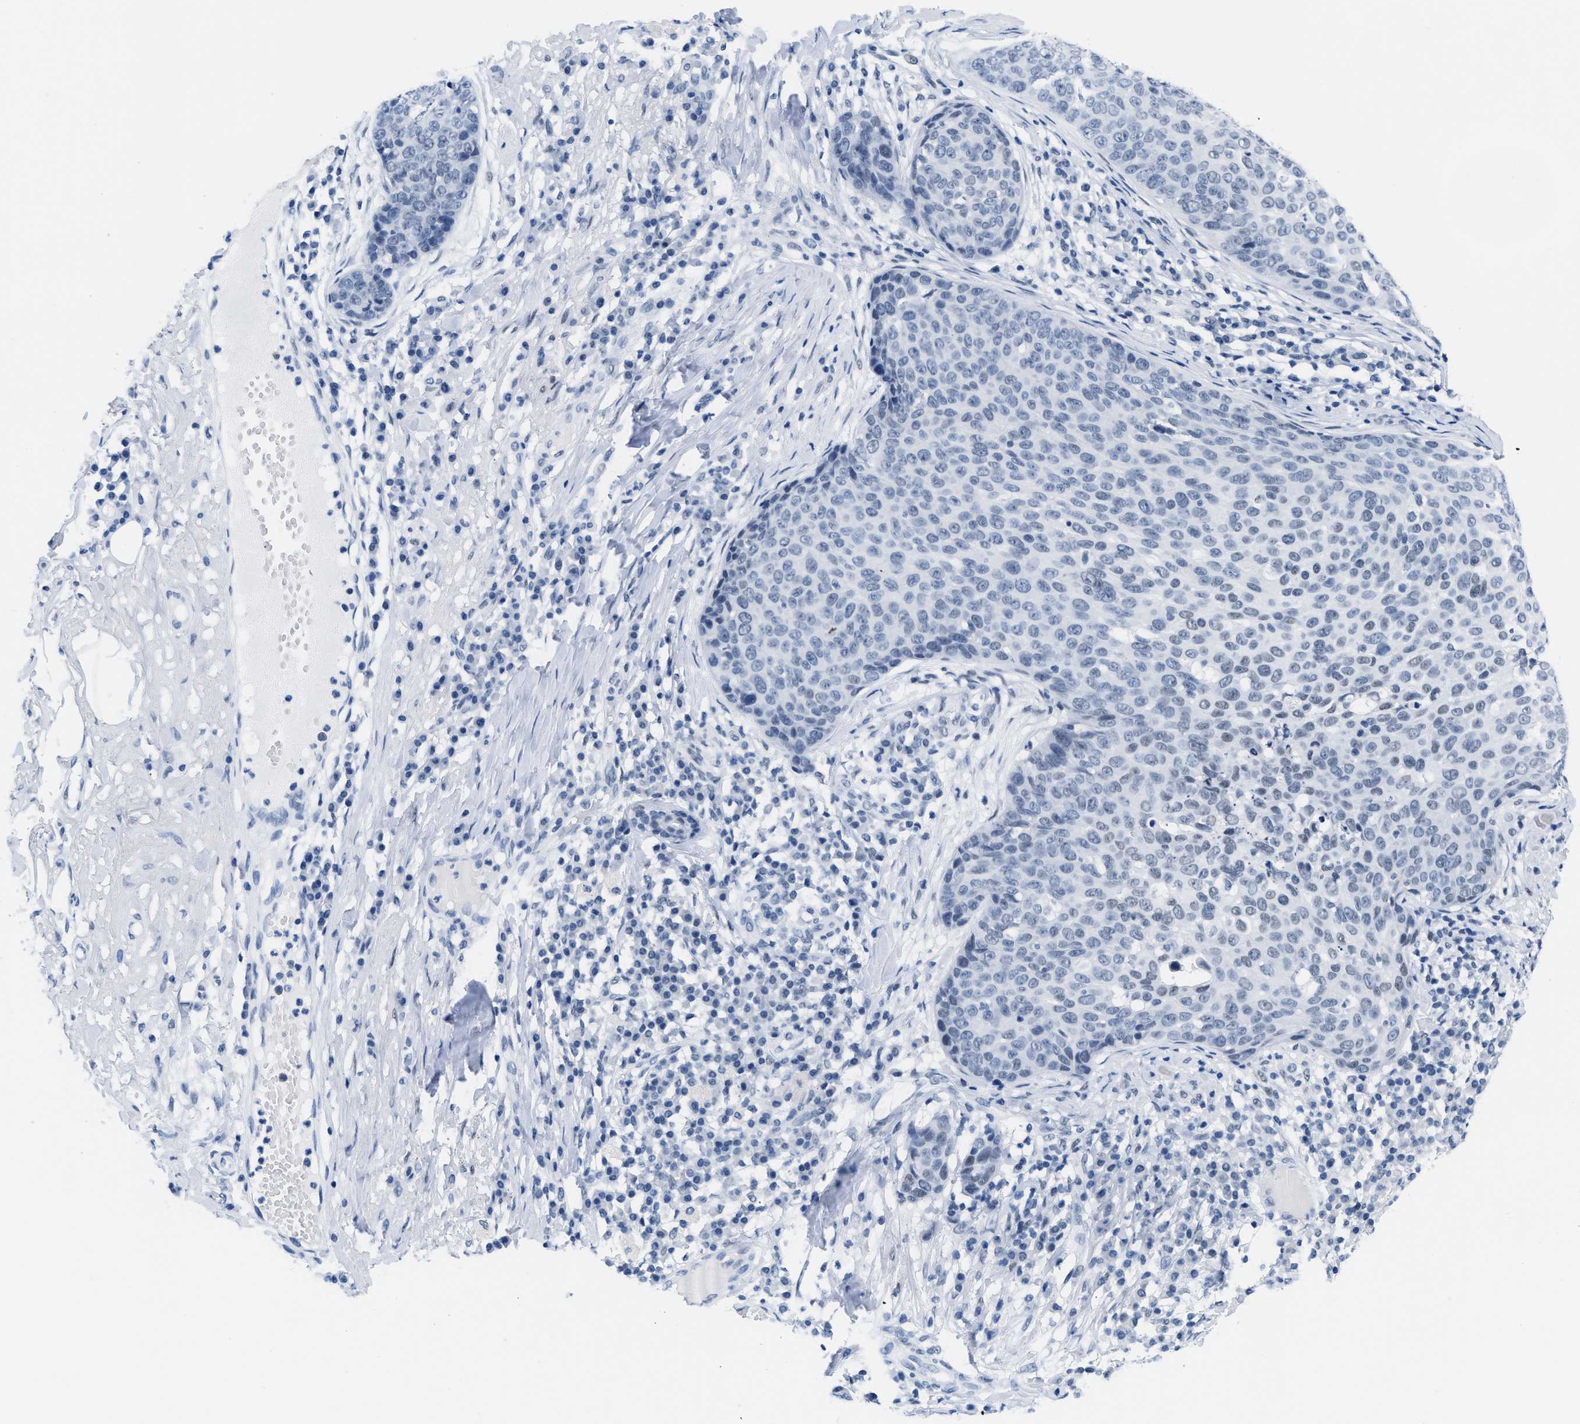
{"staining": {"intensity": "negative", "quantity": "none", "location": "none"}, "tissue": "skin cancer", "cell_type": "Tumor cells", "image_type": "cancer", "snomed": [{"axis": "morphology", "description": "Squamous cell carcinoma in situ, NOS"}, {"axis": "morphology", "description": "Squamous cell carcinoma, NOS"}, {"axis": "topography", "description": "Skin"}], "caption": "Immunohistochemistry (IHC) image of neoplastic tissue: skin cancer stained with DAB (3,3'-diaminobenzidine) reveals no significant protein expression in tumor cells. (DAB (3,3'-diaminobenzidine) immunohistochemistry (IHC) visualized using brightfield microscopy, high magnification).", "gene": "CTBP1", "patient": {"sex": "male", "age": 93}}